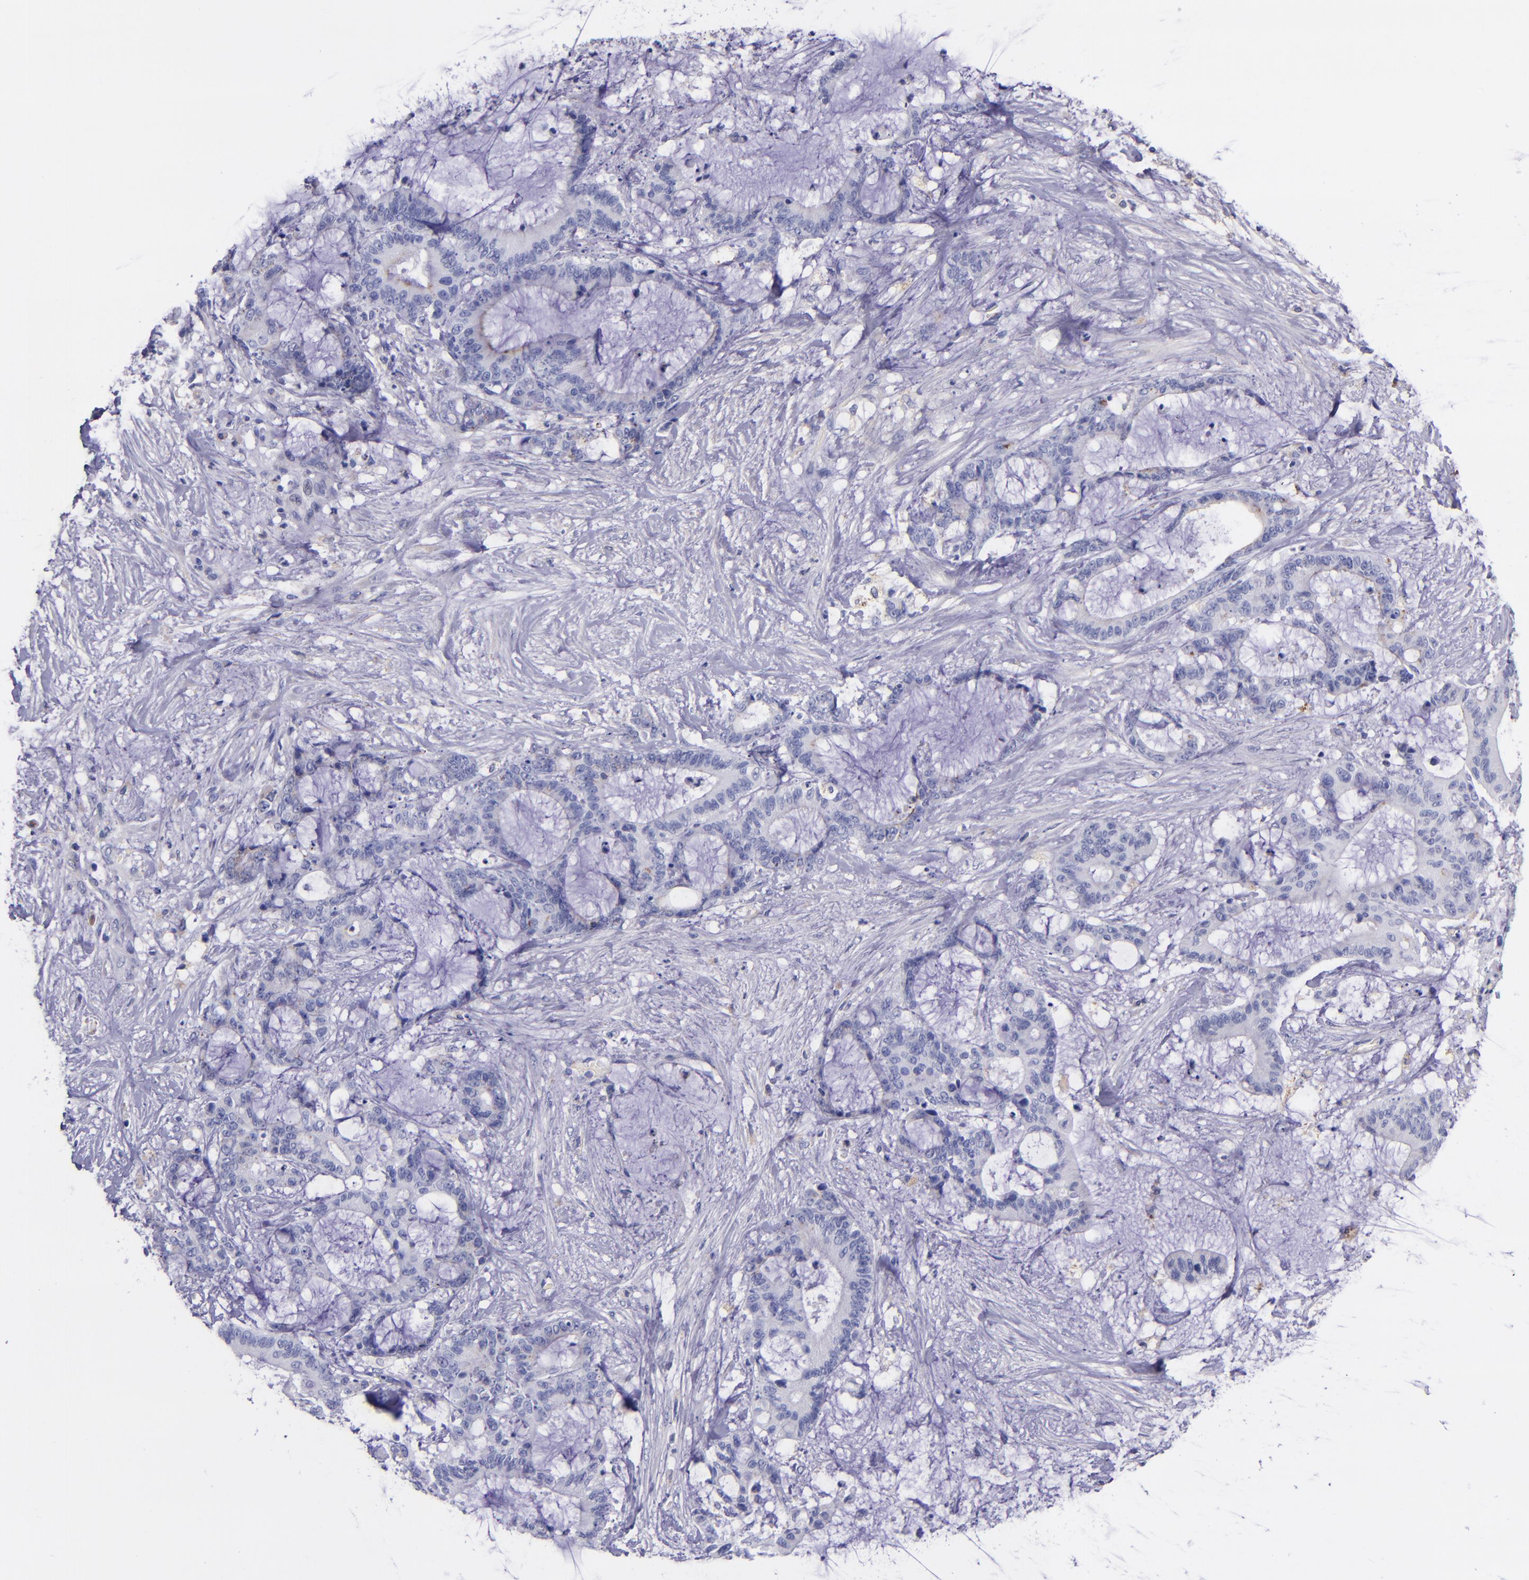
{"staining": {"intensity": "negative", "quantity": "none", "location": "none"}, "tissue": "liver cancer", "cell_type": "Tumor cells", "image_type": "cancer", "snomed": [{"axis": "morphology", "description": "Cholangiocarcinoma"}, {"axis": "topography", "description": "Liver"}], "caption": "Protein analysis of liver cancer (cholangiocarcinoma) exhibits no significant positivity in tumor cells.", "gene": "IVL", "patient": {"sex": "female", "age": 73}}